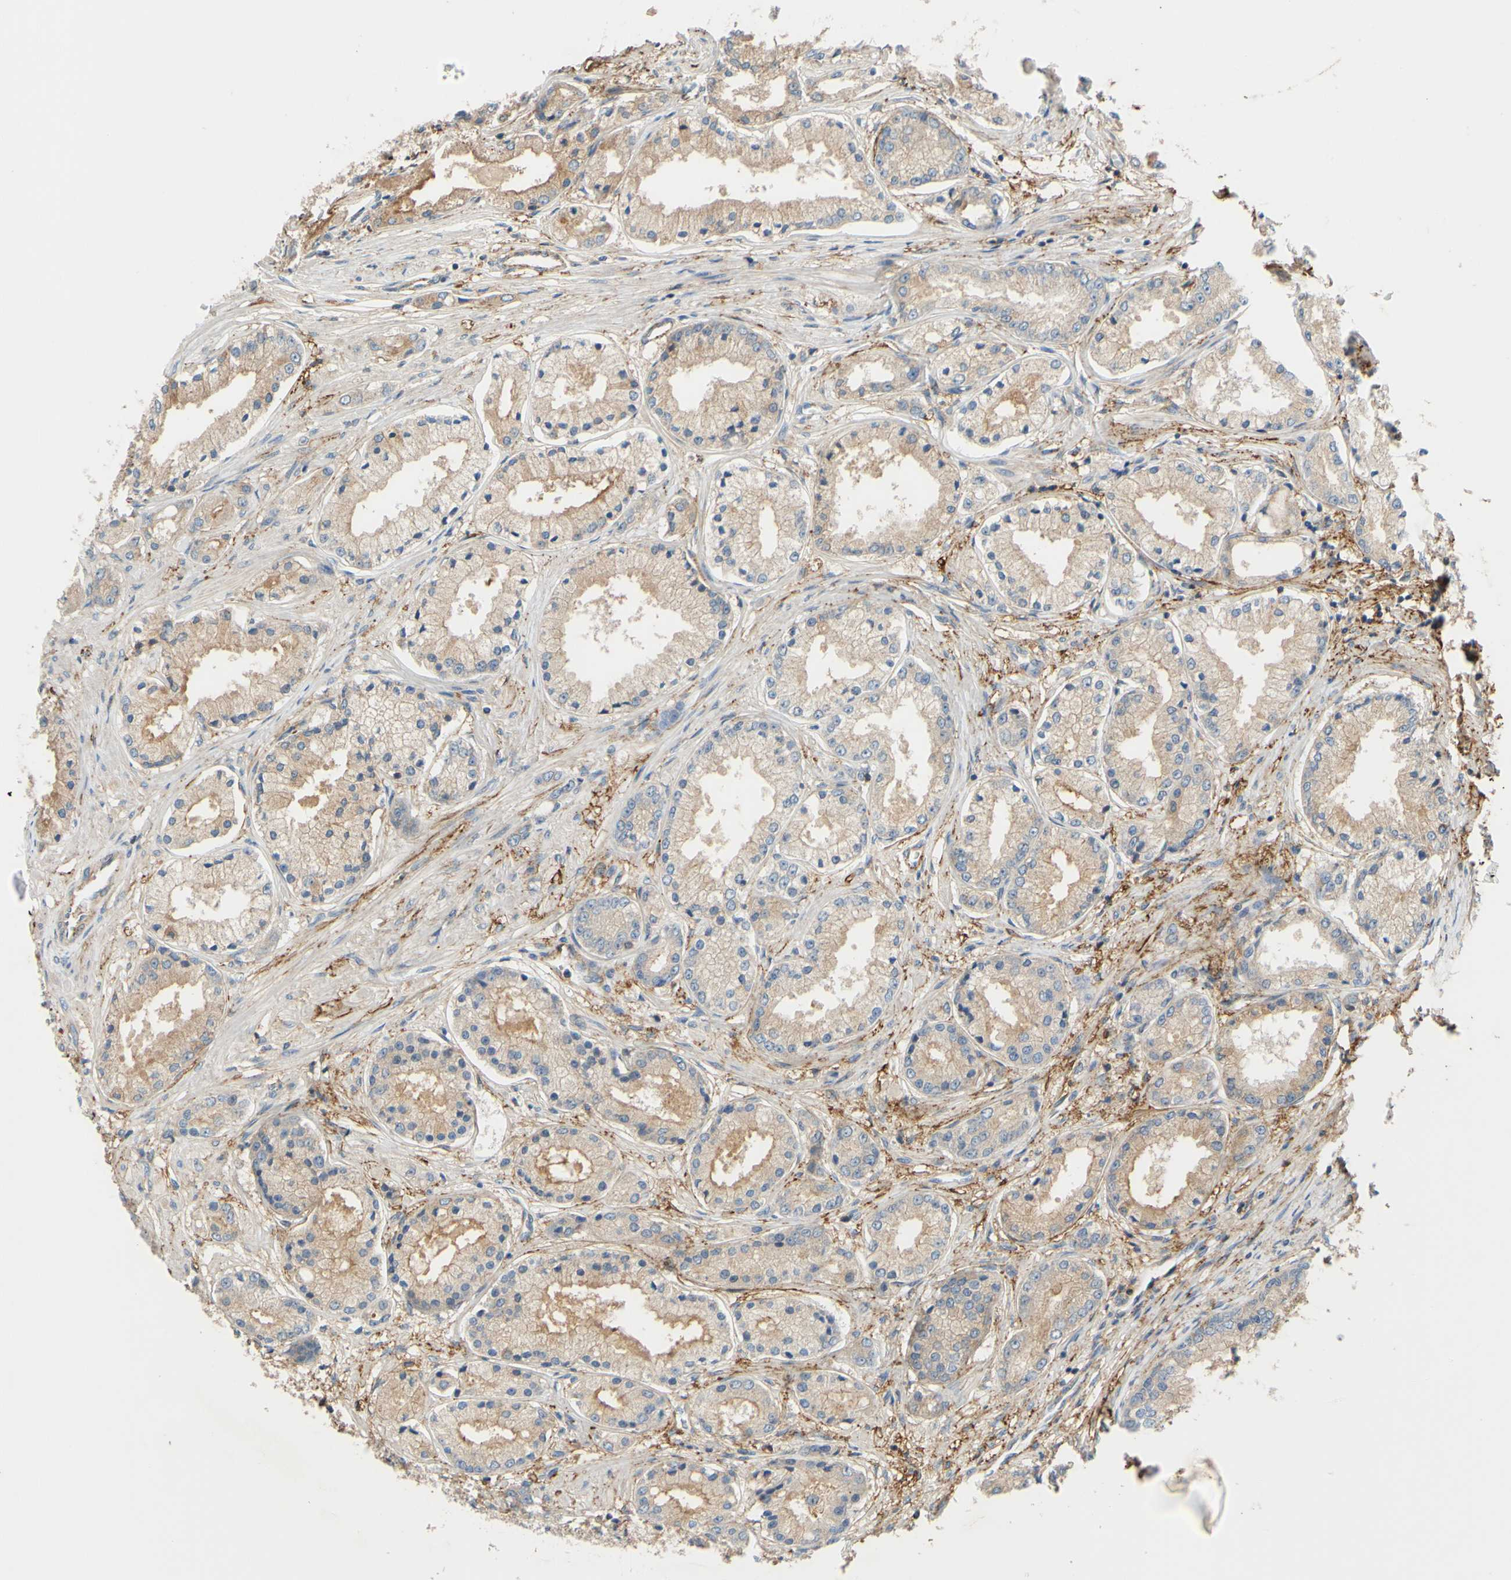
{"staining": {"intensity": "weak", "quantity": "25%-75%", "location": "cytoplasmic/membranous"}, "tissue": "prostate cancer", "cell_type": "Tumor cells", "image_type": "cancer", "snomed": [{"axis": "morphology", "description": "Adenocarcinoma, High grade"}, {"axis": "topography", "description": "Prostate"}], "caption": "Tumor cells reveal low levels of weak cytoplasmic/membranous positivity in about 25%-75% of cells in prostate cancer (high-grade adenocarcinoma).", "gene": "POR", "patient": {"sex": "male", "age": 59}}